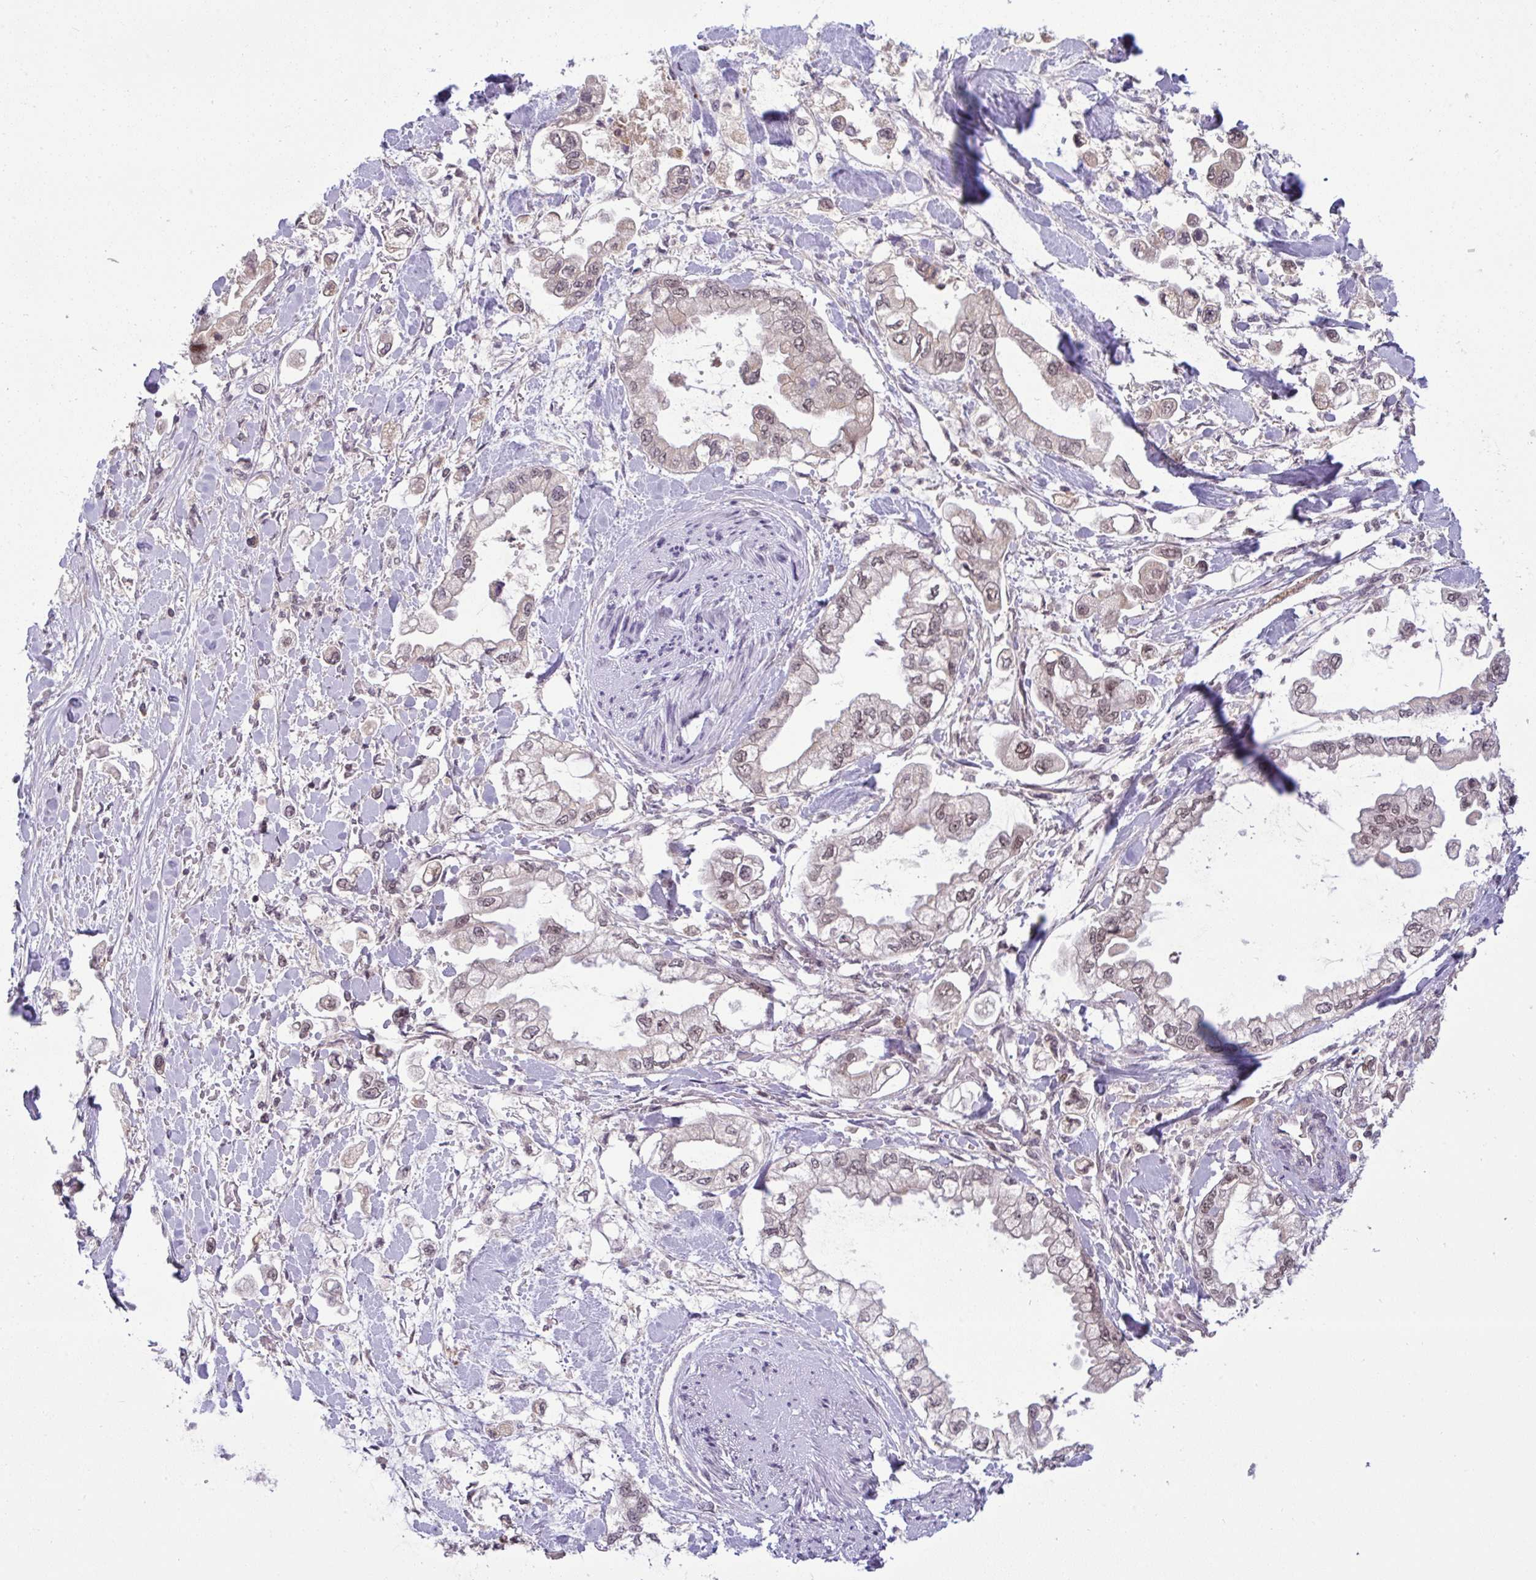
{"staining": {"intensity": "weak", "quantity": ">75%", "location": "cytoplasmic/membranous,nuclear"}, "tissue": "stomach cancer", "cell_type": "Tumor cells", "image_type": "cancer", "snomed": [{"axis": "morphology", "description": "Adenocarcinoma, NOS"}, {"axis": "topography", "description": "Stomach"}], "caption": "IHC micrograph of human stomach cancer (adenocarcinoma) stained for a protein (brown), which exhibits low levels of weak cytoplasmic/membranous and nuclear expression in about >75% of tumor cells.", "gene": "KLF2", "patient": {"sex": "male", "age": 62}}